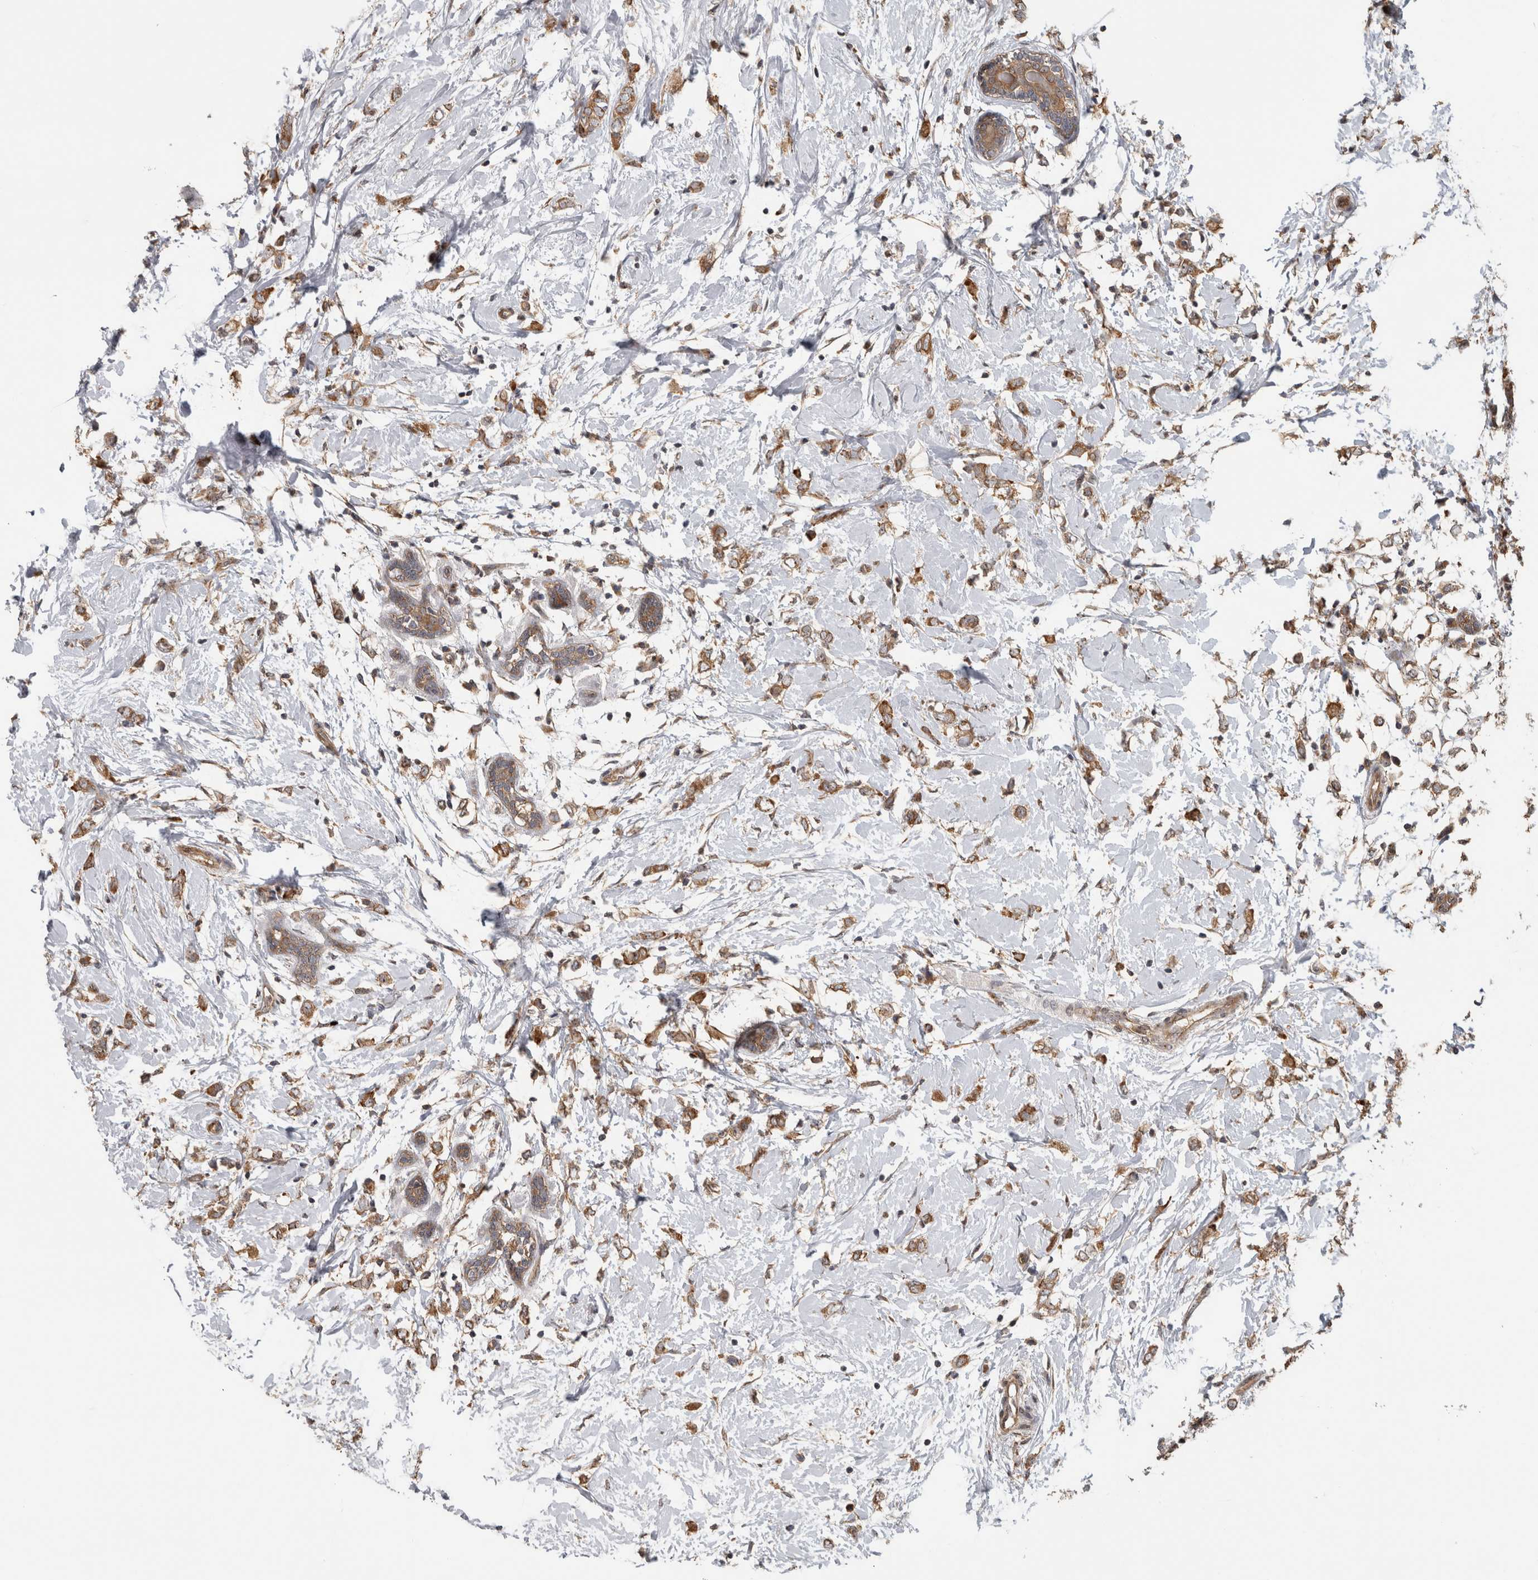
{"staining": {"intensity": "moderate", "quantity": ">75%", "location": "cytoplasmic/membranous"}, "tissue": "breast cancer", "cell_type": "Tumor cells", "image_type": "cancer", "snomed": [{"axis": "morphology", "description": "Normal tissue, NOS"}, {"axis": "morphology", "description": "Lobular carcinoma"}, {"axis": "topography", "description": "Breast"}], "caption": "There is medium levels of moderate cytoplasmic/membranous positivity in tumor cells of breast lobular carcinoma, as demonstrated by immunohistochemical staining (brown color).", "gene": "ATXN2", "patient": {"sex": "female", "age": 47}}